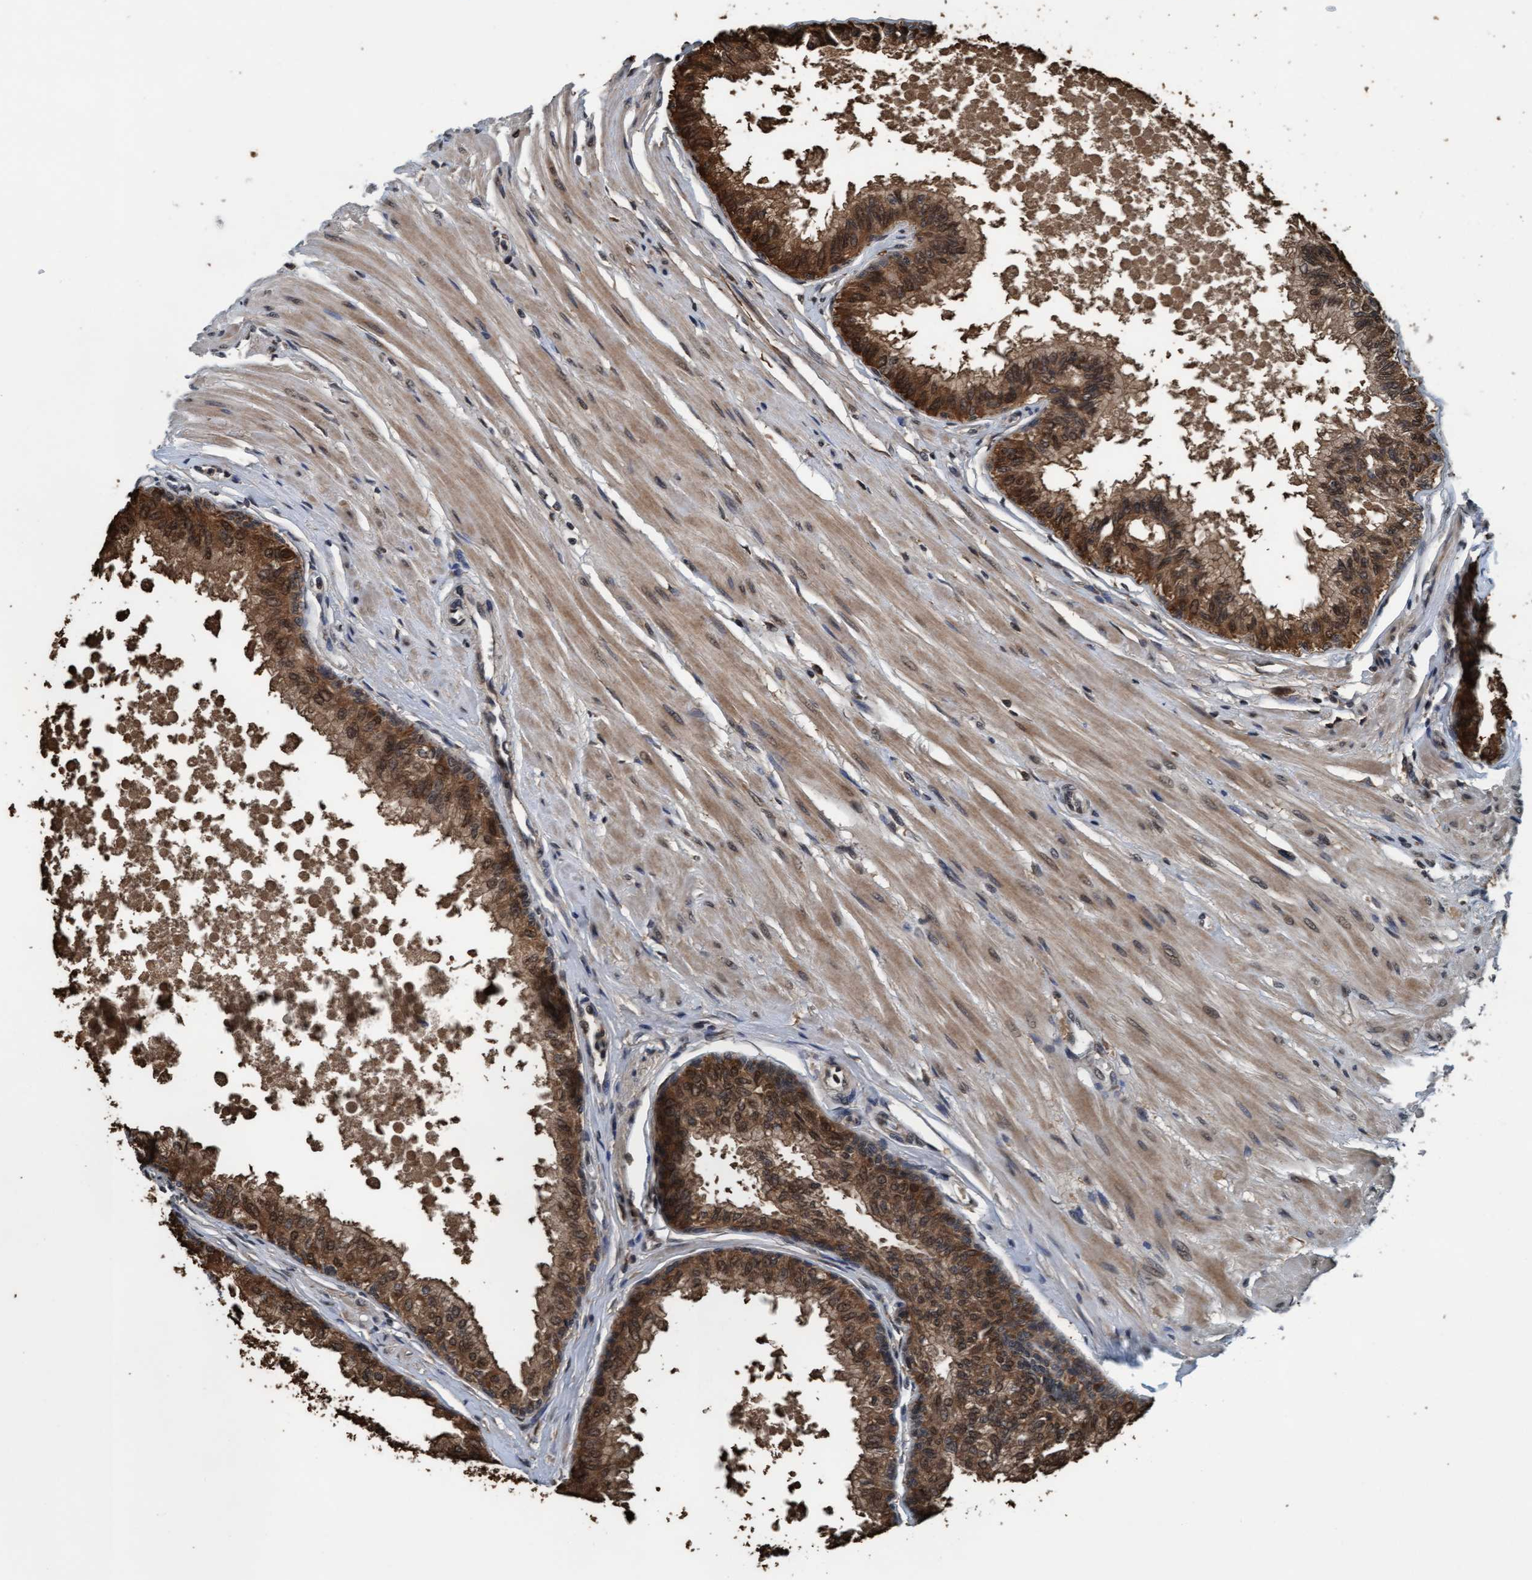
{"staining": {"intensity": "moderate", "quantity": ">75%", "location": "cytoplasmic/membranous,nuclear"}, "tissue": "prostate", "cell_type": "Glandular cells", "image_type": "normal", "snomed": [{"axis": "morphology", "description": "Normal tissue, NOS"}, {"axis": "topography", "description": "Prostate"}, {"axis": "topography", "description": "Seminal veicle"}], "caption": "The photomicrograph displays immunohistochemical staining of unremarkable prostate. There is moderate cytoplasmic/membranous,nuclear expression is present in approximately >75% of glandular cells.", "gene": "WASF1", "patient": {"sex": "male", "age": 60}}